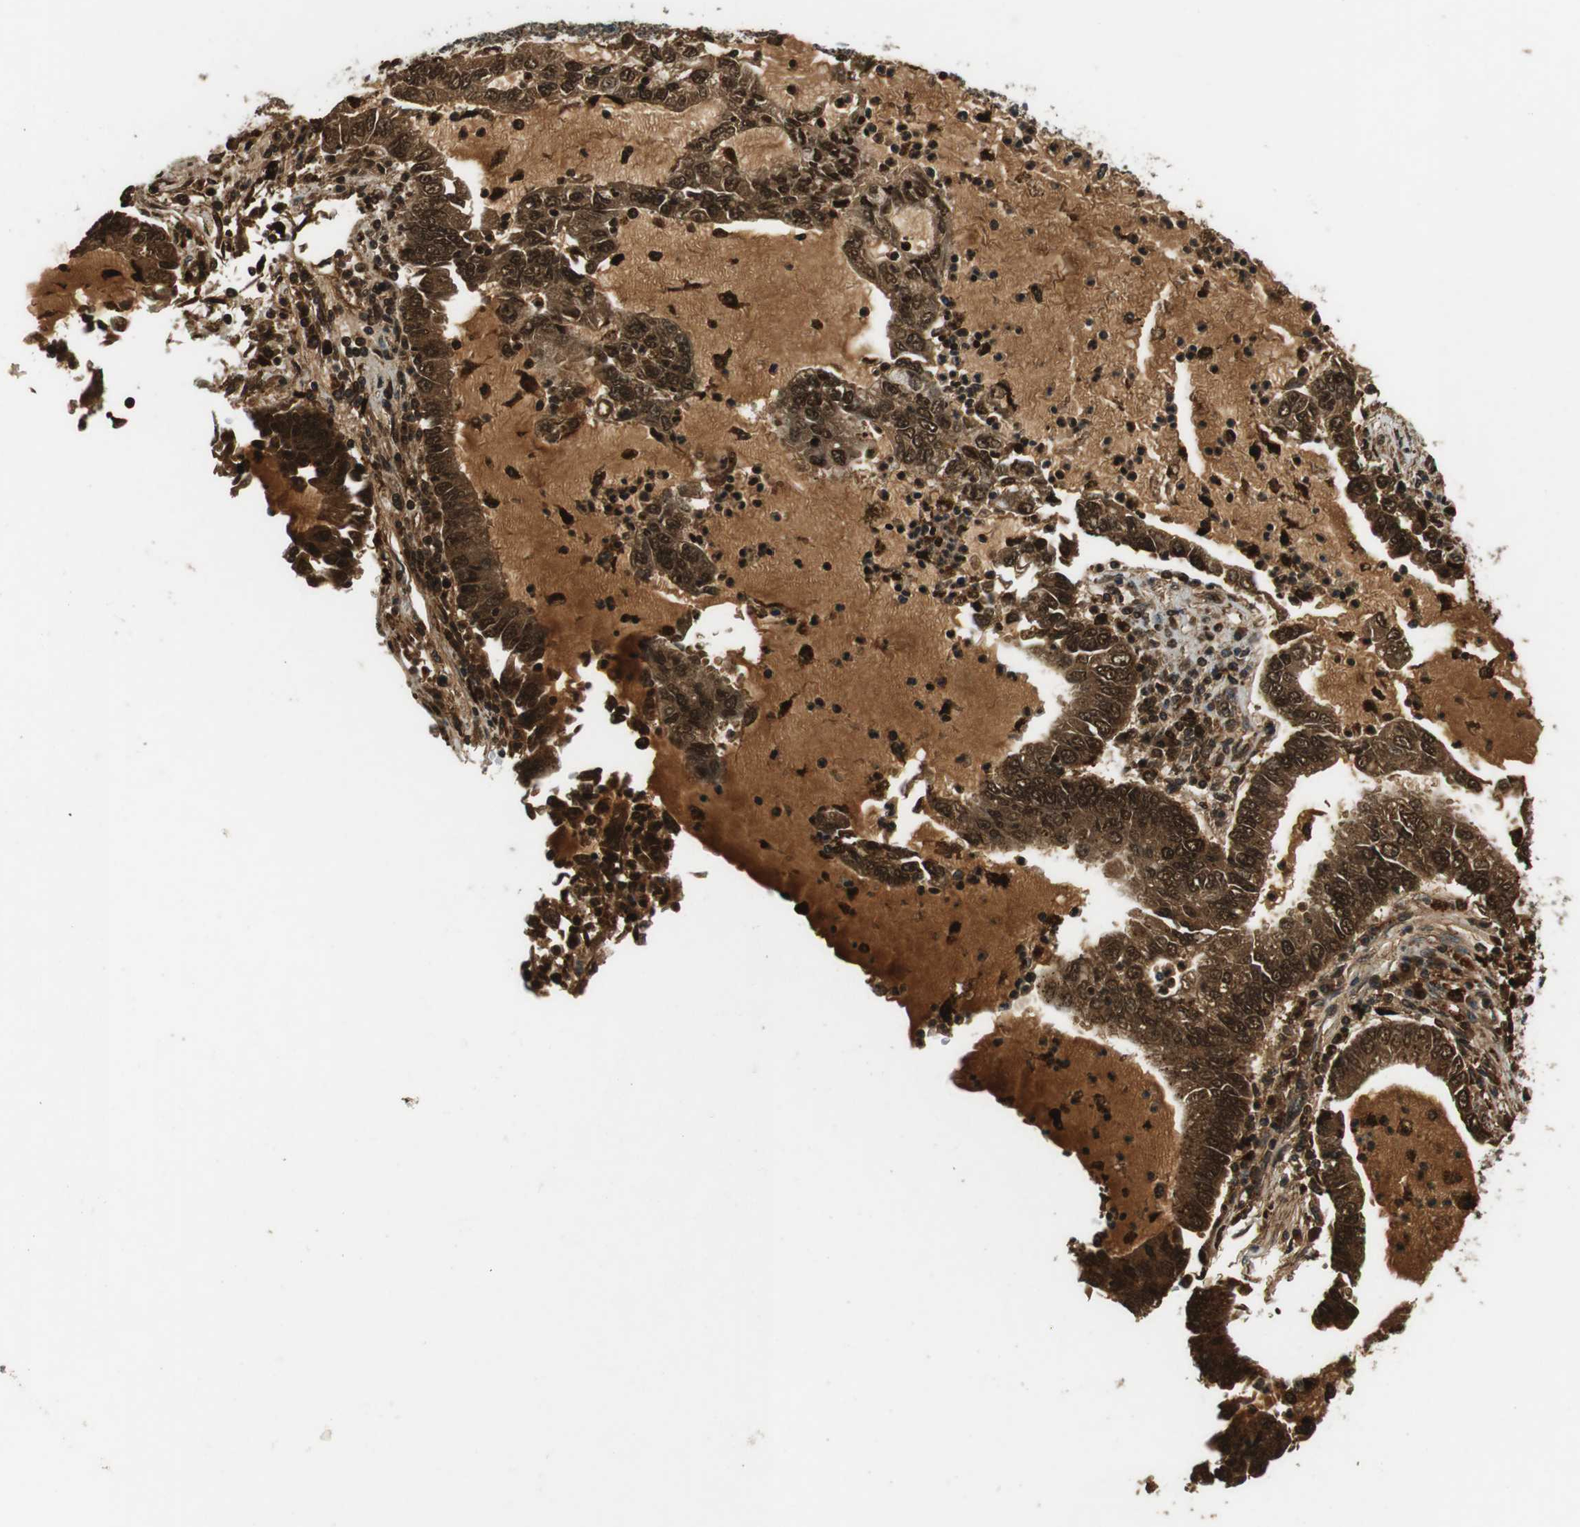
{"staining": {"intensity": "strong", "quantity": ">75%", "location": "cytoplasmic/membranous,nuclear"}, "tissue": "lung cancer", "cell_type": "Tumor cells", "image_type": "cancer", "snomed": [{"axis": "morphology", "description": "Adenocarcinoma, NOS"}, {"axis": "topography", "description": "Lung"}], "caption": "Immunohistochemical staining of human lung adenocarcinoma shows high levels of strong cytoplasmic/membranous and nuclear staining in about >75% of tumor cells.", "gene": "TXNRD1", "patient": {"sex": "female", "age": 51}}